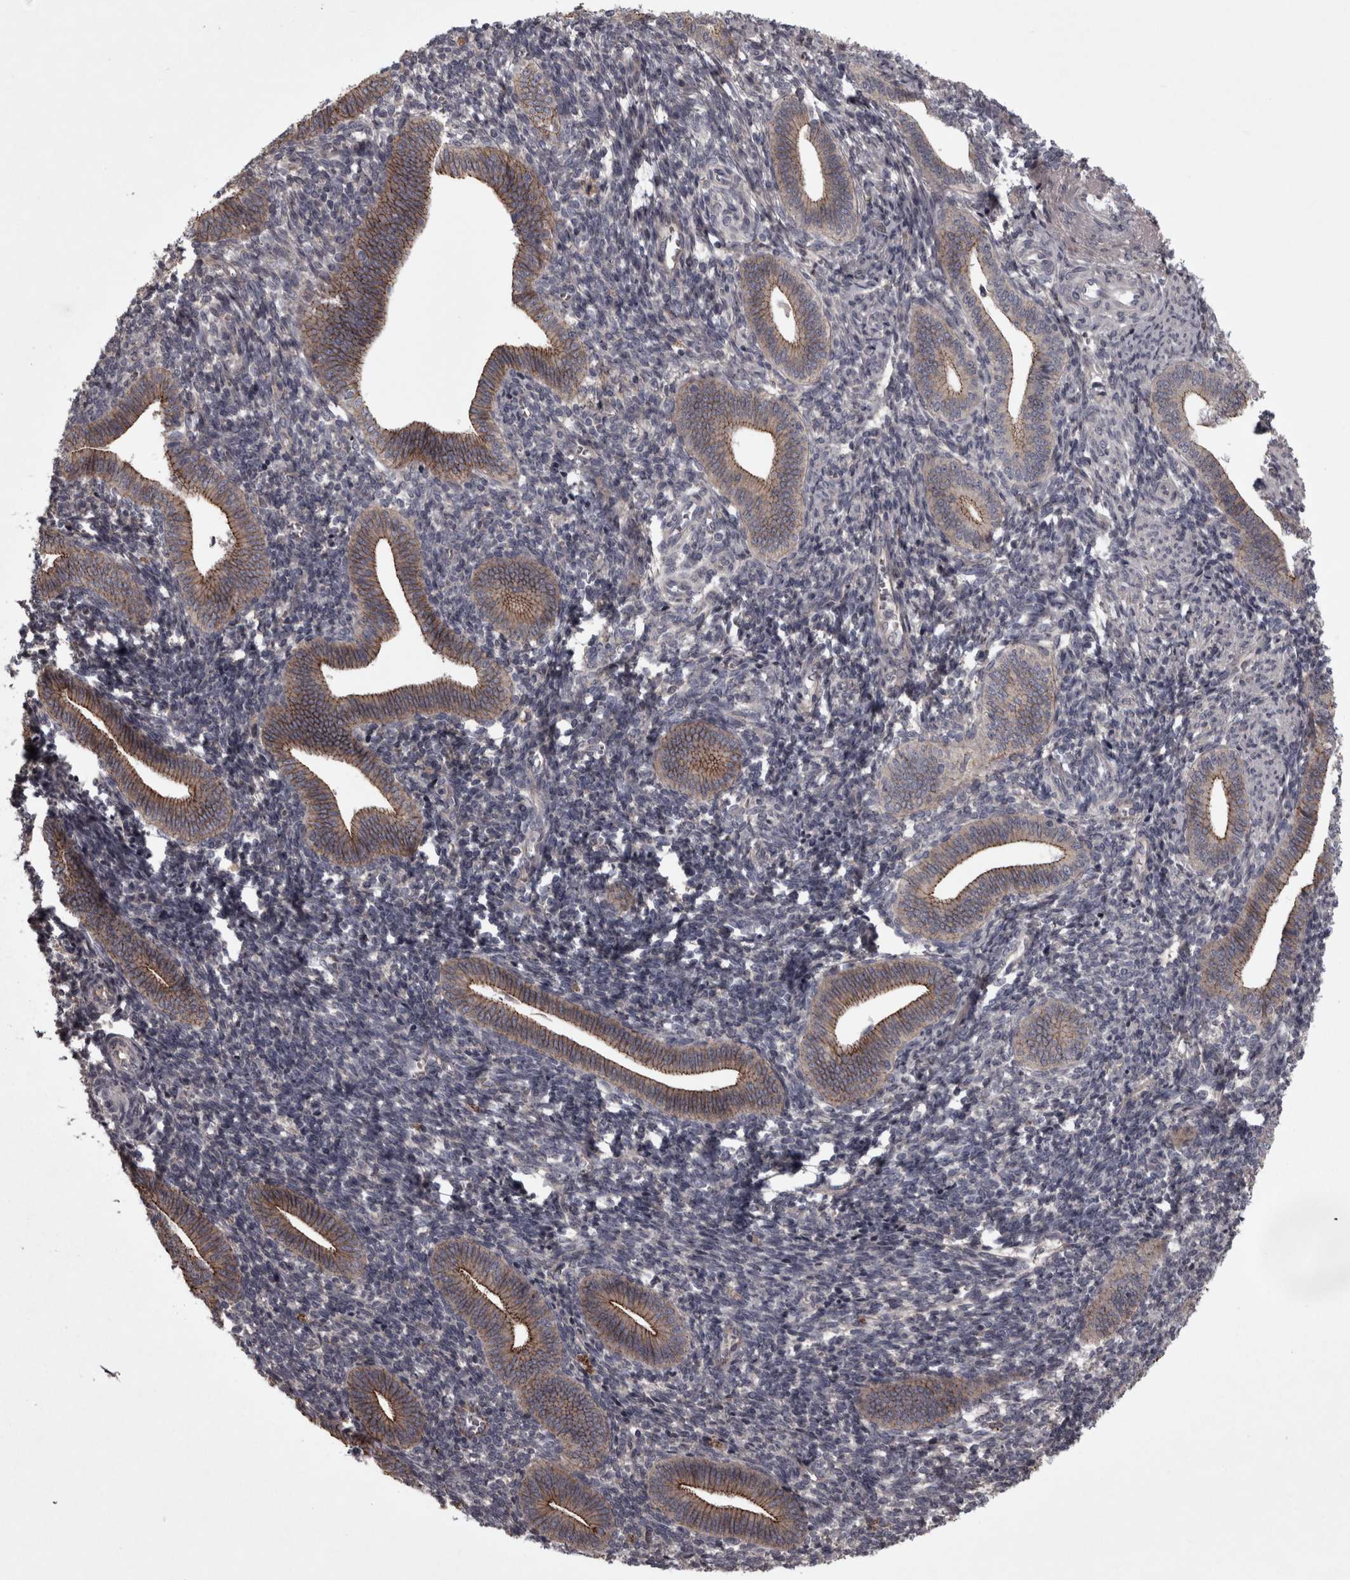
{"staining": {"intensity": "negative", "quantity": "none", "location": "none"}, "tissue": "endometrium", "cell_type": "Cells in endometrial stroma", "image_type": "normal", "snomed": [{"axis": "morphology", "description": "Normal tissue, NOS"}, {"axis": "topography", "description": "Uterus"}, {"axis": "topography", "description": "Endometrium"}], "caption": "Cells in endometrial stroma show no significant positivity in normal endometrium. Nuclei are stained in blue.", "gene": "PCDH17", "patient": {"sex": "female", "age": 33}}